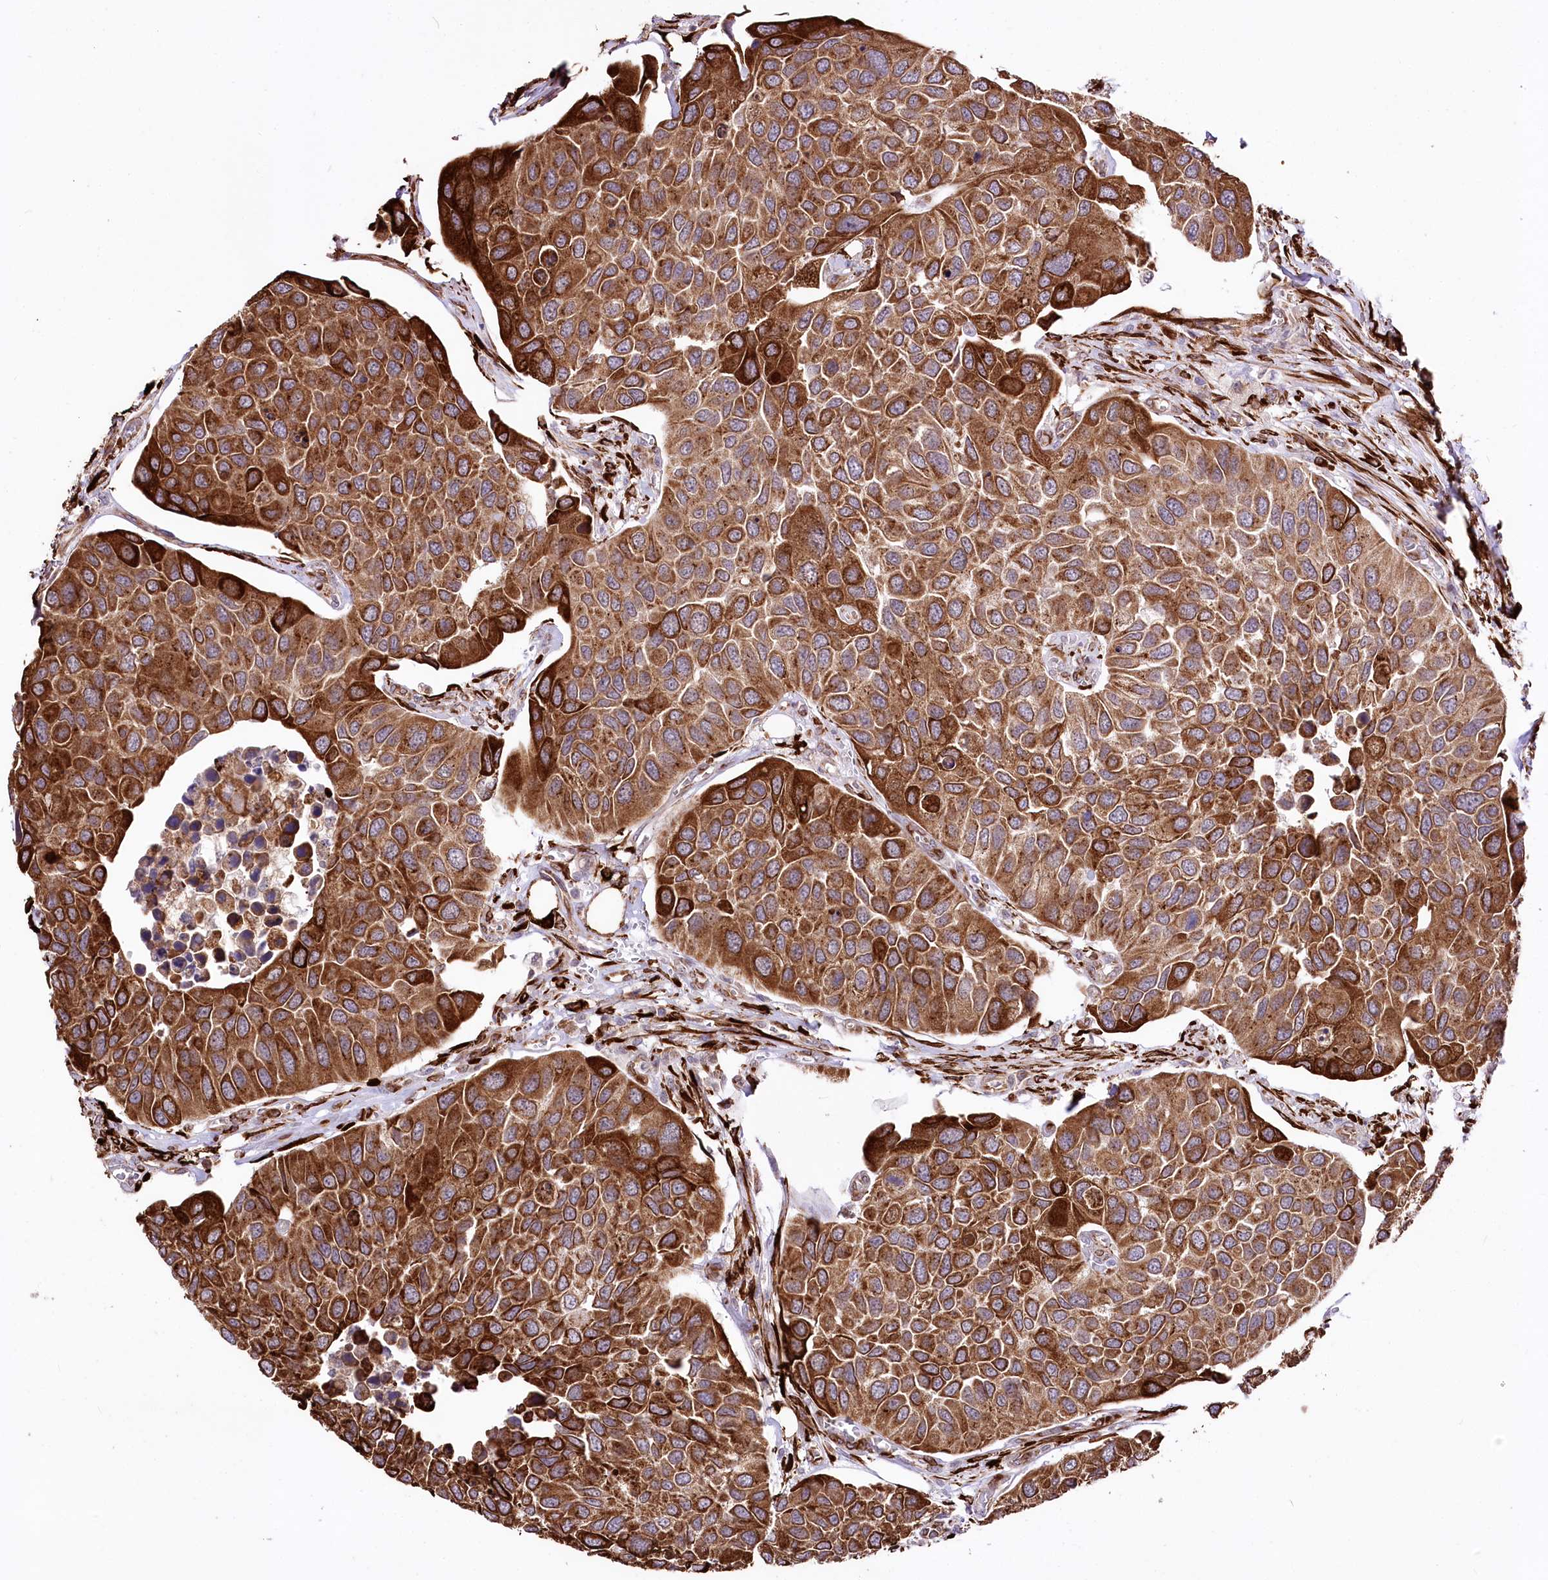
{"staining": {"intensity": "strong", "quantity": ">75%", "location": "cytoplasmic/membranous"}, "tissue": "urothelial cancer", "cell_type": "Tumor cells", "image_type": "cancer", "snomed": [{"axis": "morphology", "description": "Urothelial carcinoma, High grade"}, {"axis": "topography", "description": "Urinary bladder"}], "caption": "A micrograph of urothelial cancer stained for a protein demonstrates strong cytoplasmic/membranous brown staining in tumor cells.", "gene": "WWC1", "patient": {"sex": "male", "age": 74}}